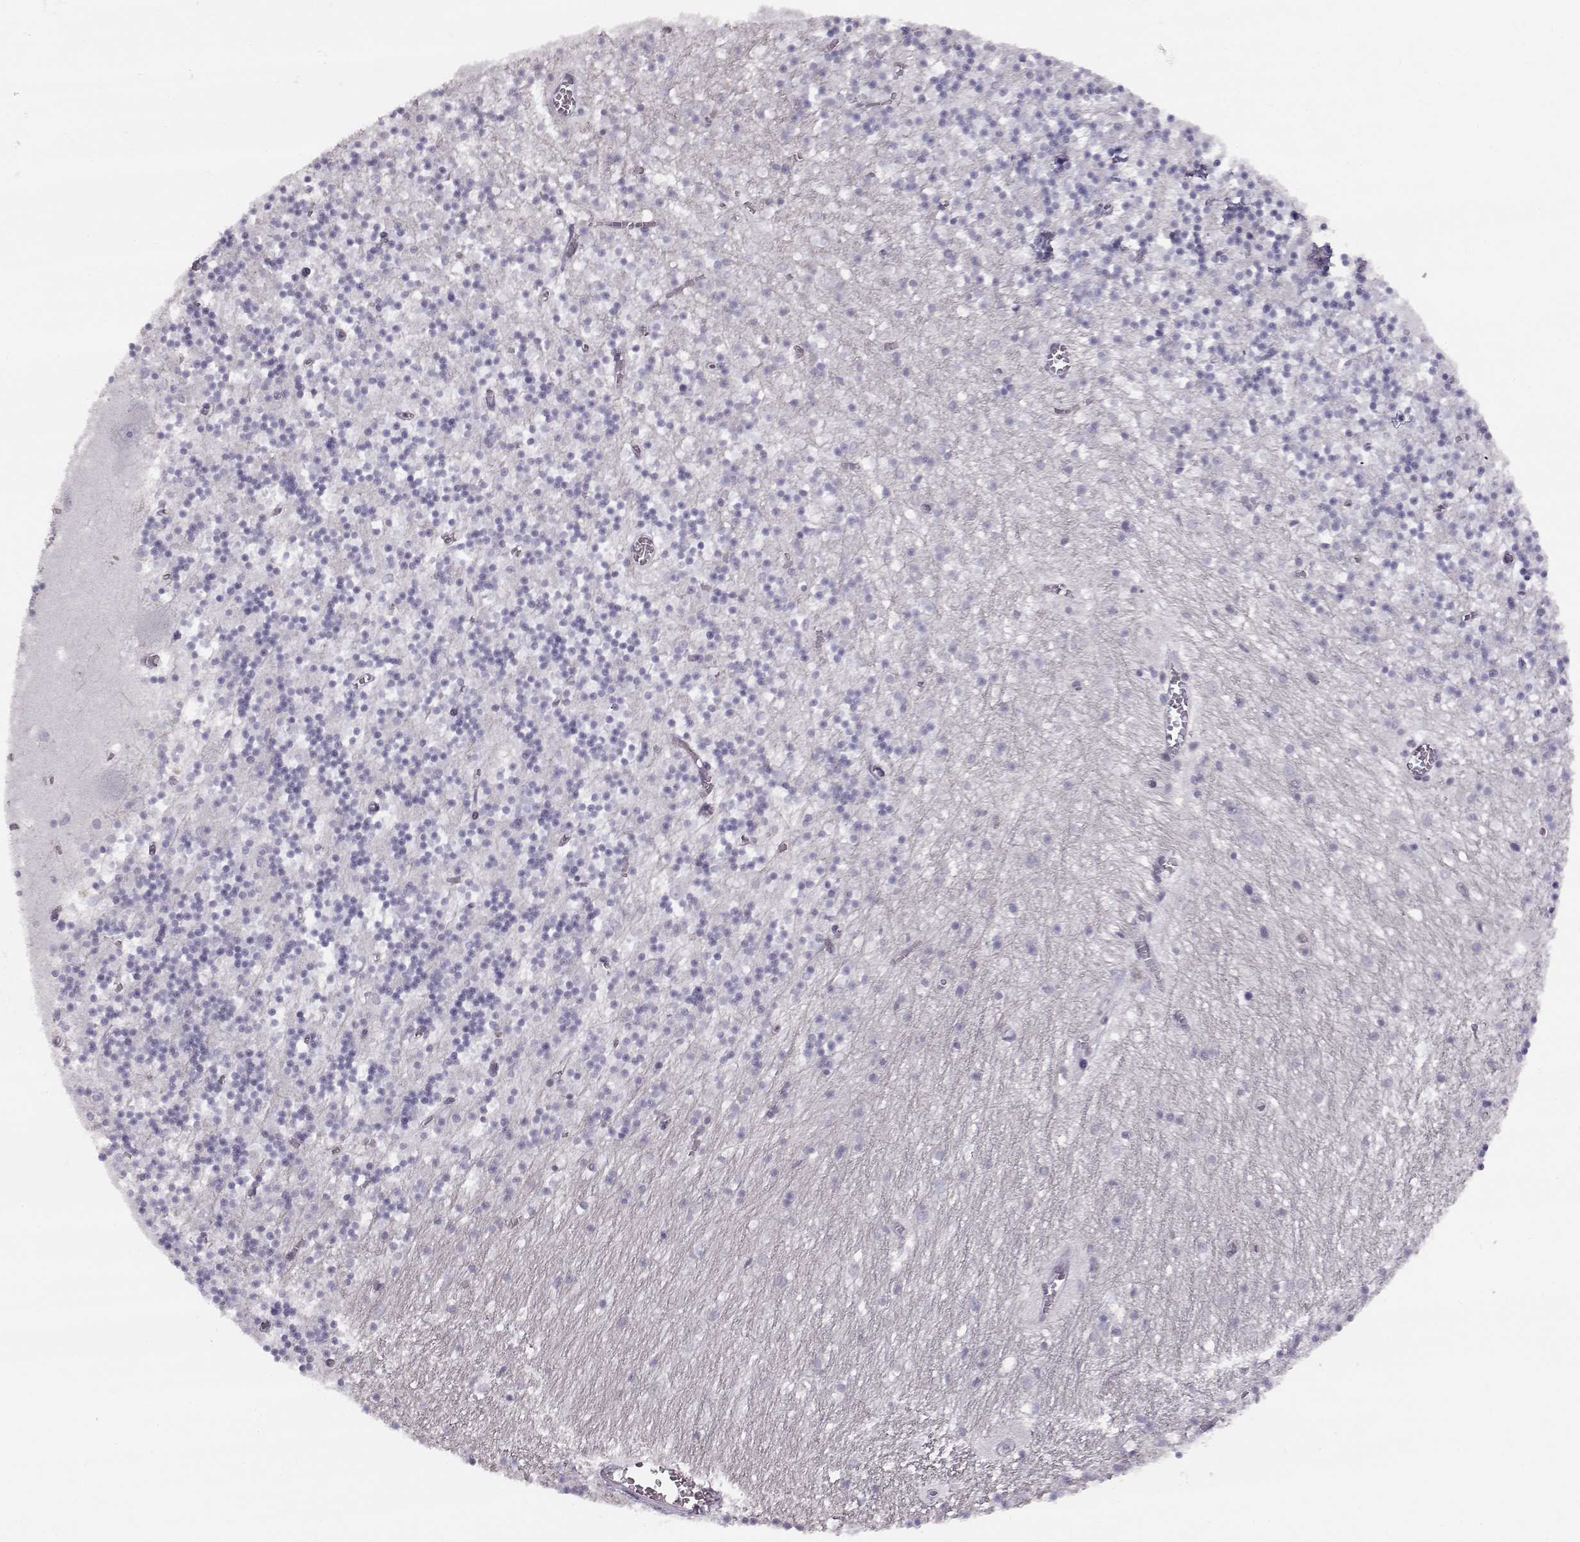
{"staining": {"intensity": "negative", "quantity": "none", "location": "none"}, "tissue": "cerebellum", "cell_type": "Cells in granular layer", "image_type": "normal", "snomed": [{"axis": "morphology", "description": "Normal tissue, NOS"}, {"axis": "topography", "description": "Cerebellum"}], "caption": "There is no significant expression in cells in granular layer of cerebellum. (Immunohistochemistry (ihc), brightfield microscopy, high magnification).", "gene": "KIF13B", "patient": {"sex": "female", "age": 64}}